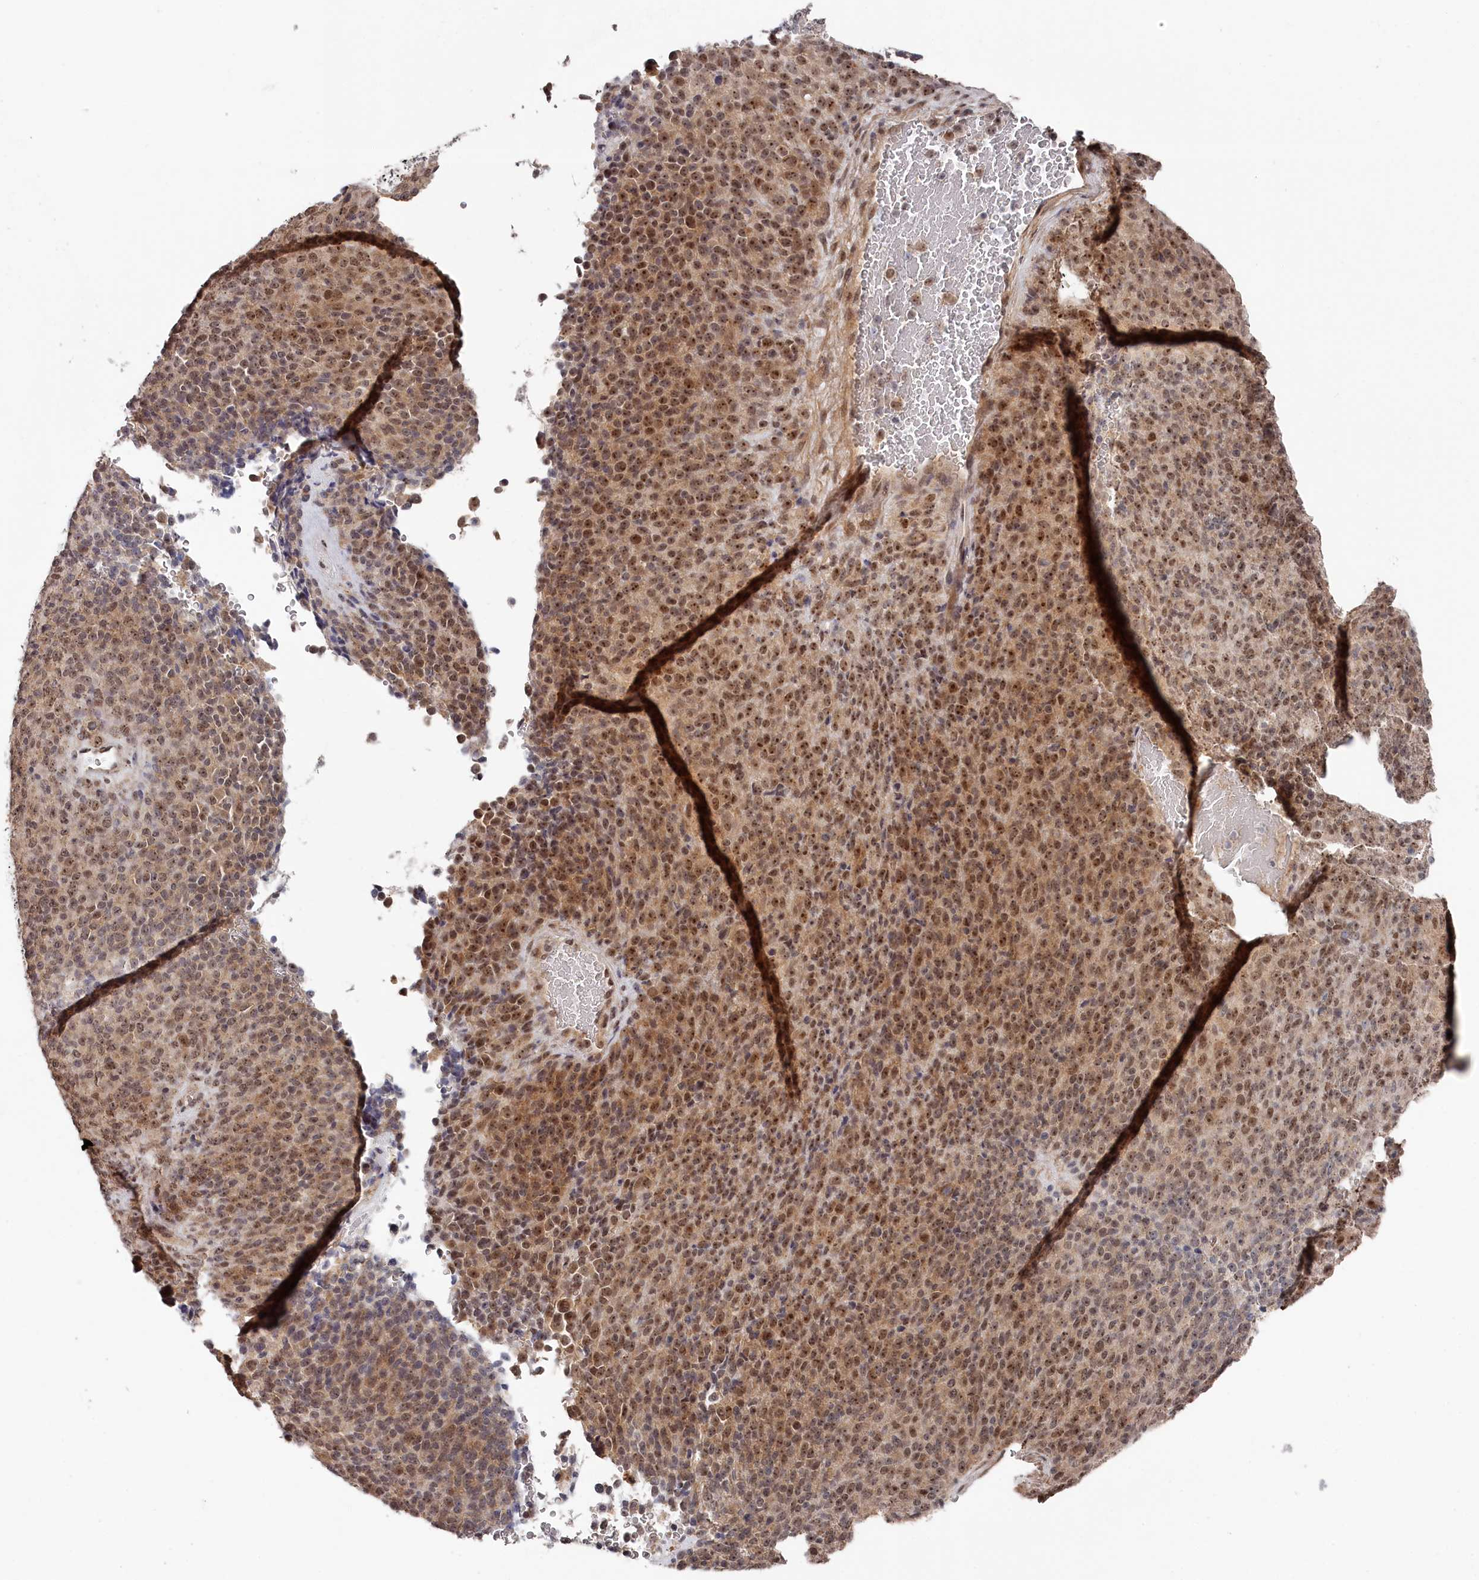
{"staining": {"intensity": "moderate", "quantity": ">75%", "location": "cytoplasmic/membranous,nuclear"}, "tissue": "melanoma", "cell_type": "Tumor cells", "image_type": "cancer", "snomed": [{"axis": "morphology", "description": "Malignant melanoma, Metastatic site"}, {"axis": "topography", "description": "Brain"}], "caption": "Protein staining of malignant melanoma (metastatic site) tissue shows moderate cytoplasmic/membranous and nuclear staining in approximately >75% of tumor cells.", "gene": "EXOSC1", "patient": {"sex": "female", "age": 56}}